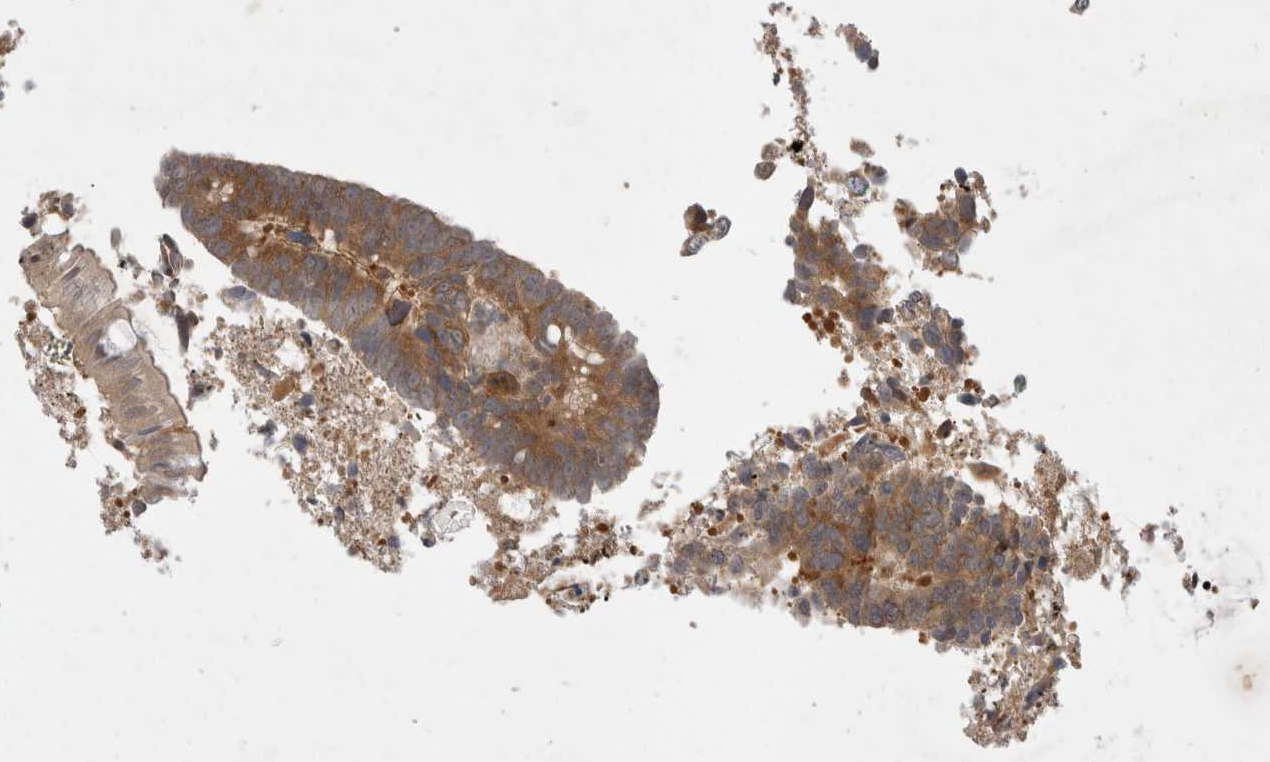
{"staining": {"intensity": "moderate", "quantity": ">75%", "location": "cytoplasmic/membranous"}, "tissue": "colorectal cancer", "cell_type": "Tumor cells", "image_type": "cancer", "snomed": [{"axis": "morphology", "description": "Adenocarcinoma, NOS"}, {"axis": "topography", "description": "Rectum"}], "caption": "Brown immunohistochemical staining in colorectal cancer demonstrates moderate cytoplasmic/membranous positivity in approximately >75% of tumor cells.", "gene": "EIF3E", "patient": {"sex": "male", "age": 84}}